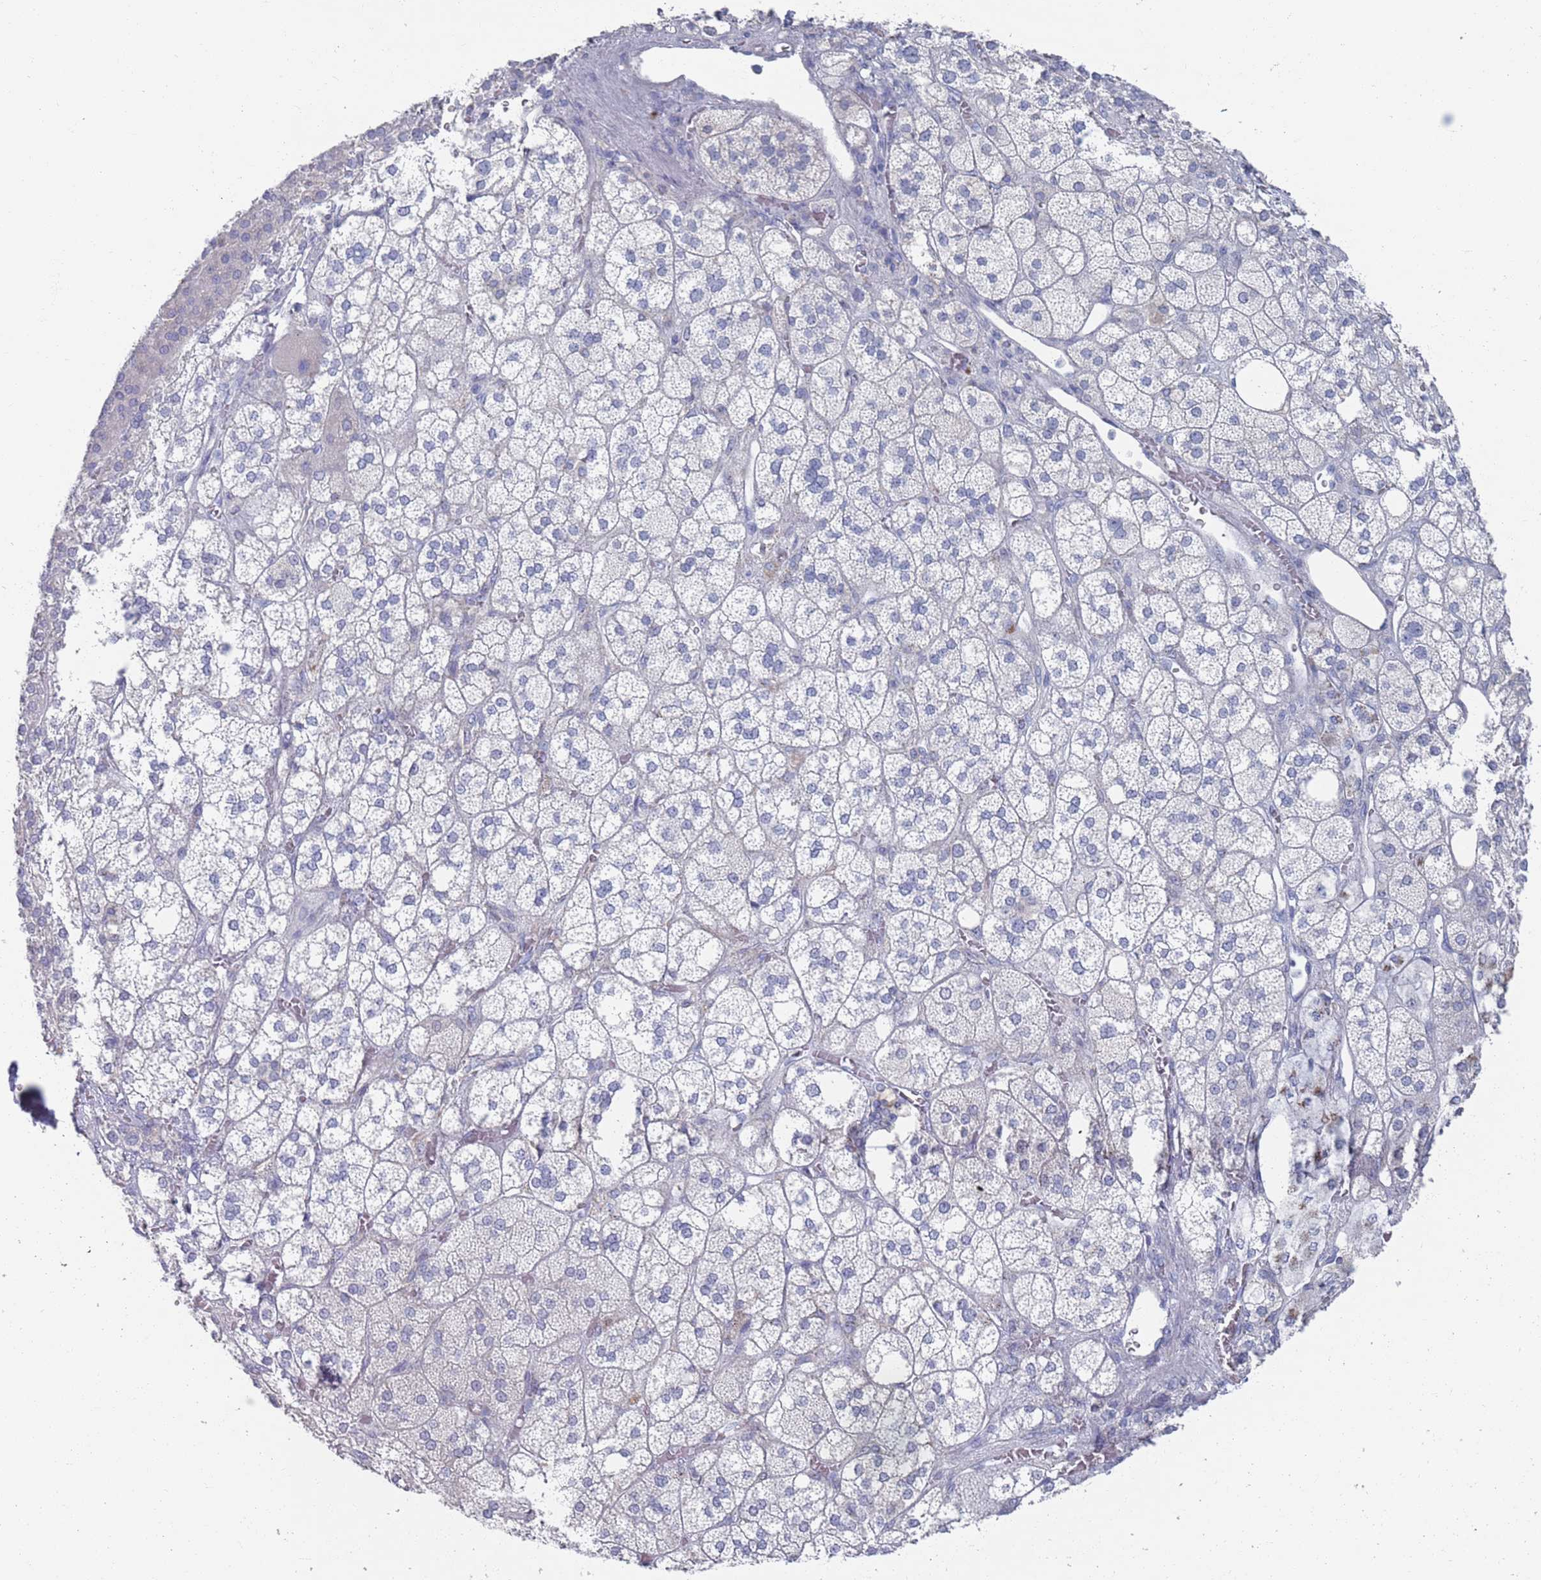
{"staining": {"intensity": "negative", "quantity": "none", "location": "none"}, "tissue": "adrenal gland", "cell_type": "Glandular cells", "image_type": "normal", "snomed": [{"axis": "morphology", "description": "Normal tissue, NOS"}, {"axis": "topography", "description": "Adrenal gland"}], "caption": "This is a histopathology image of immunohistochemistry (IHC) staining of unremarkable adrenal gland, which shows no staining in glandular cells.", "gene": "MAT1A", "patient": {"sex": "male", "age": 61}}